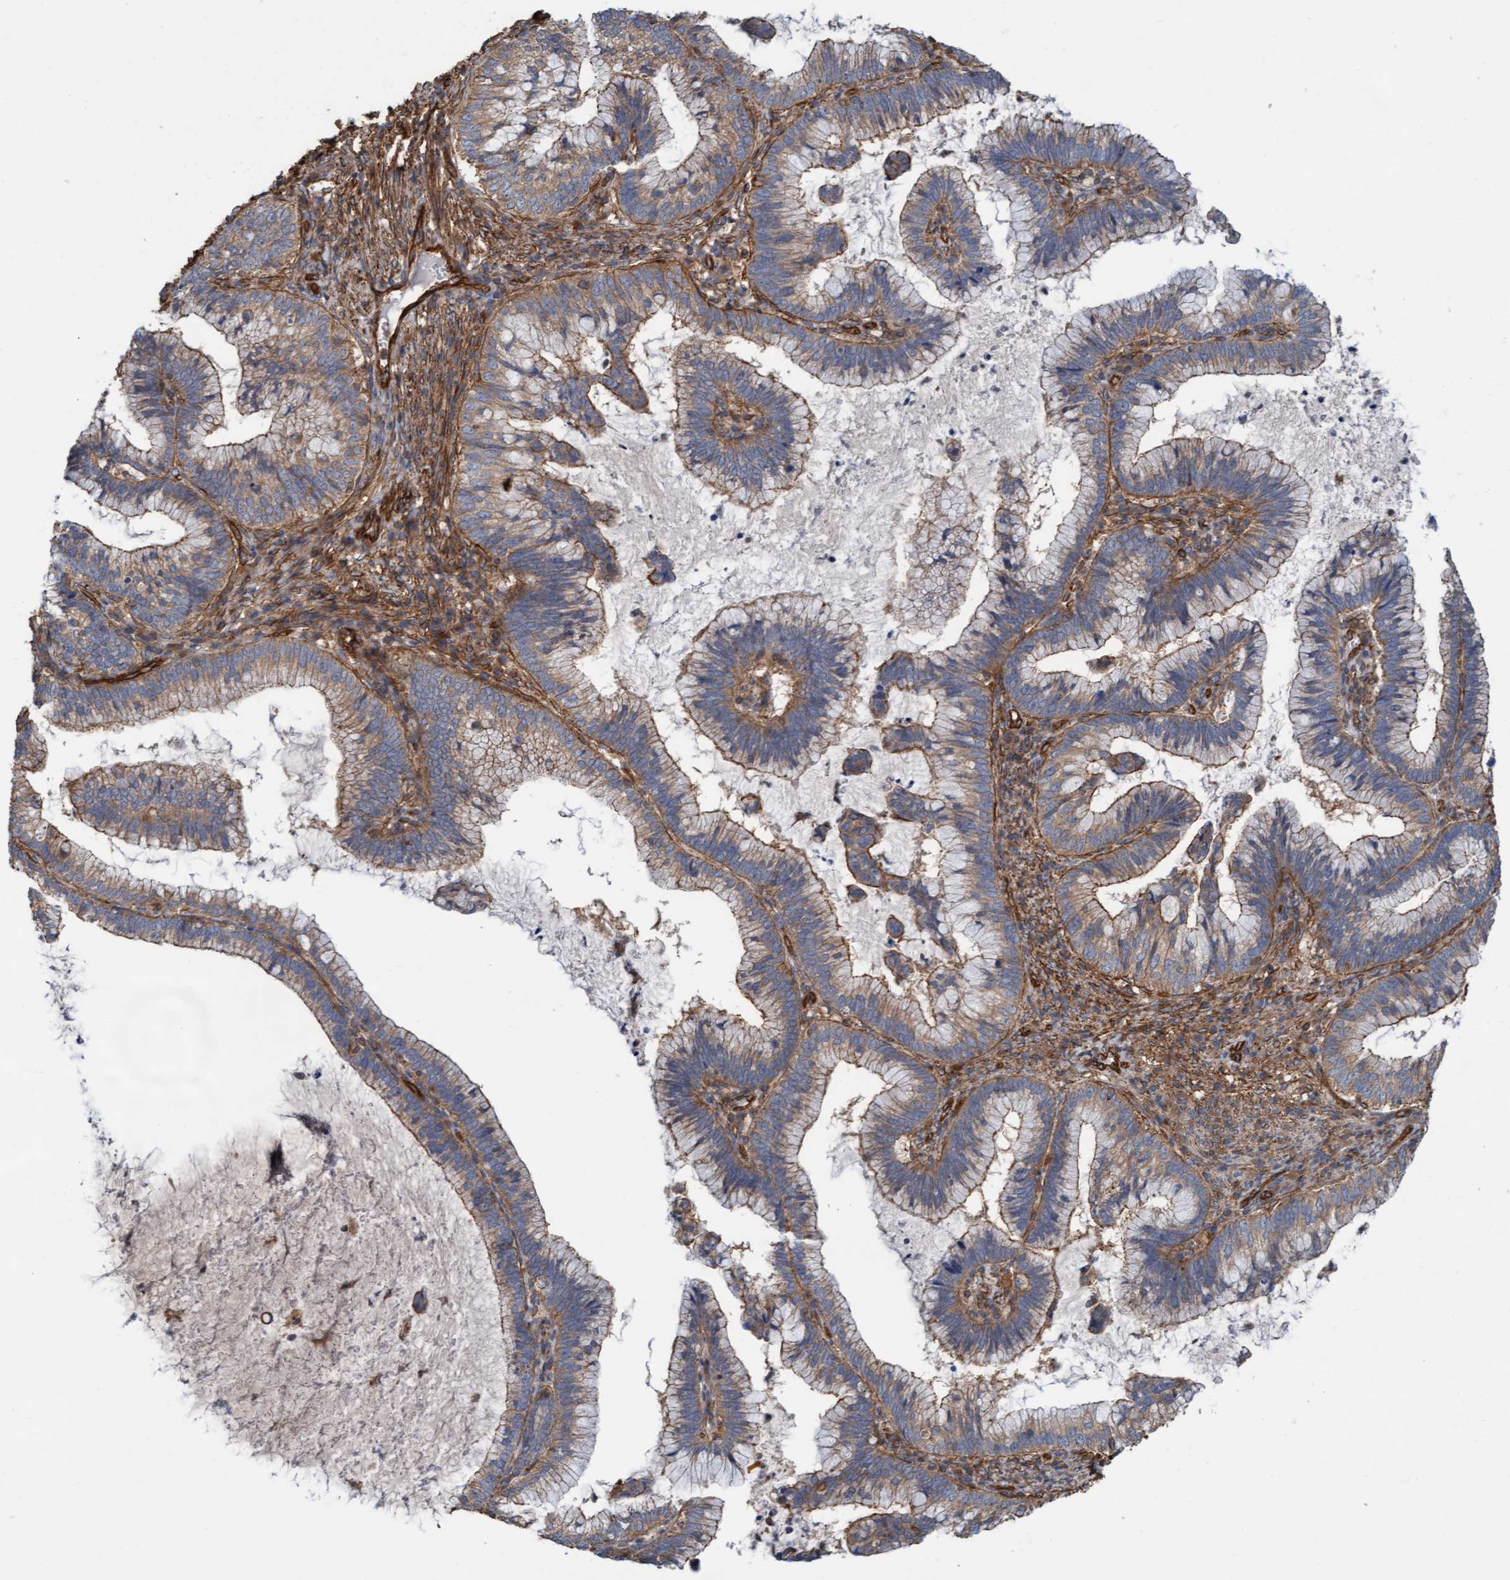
{"staining": {"intensity": "weak", "quantity": ">75%", "location": "cytoplasmic/membranous"}, "tissue": "cervical cancer", "cell_type": "Tumor cells", "image_type": "cancer", "snomed": [{"axis": "morphology", "description": "Adenocarcinoma, NOS"}, {"axis": "topography", "description": "Cervix"}], "caption": "Immunohistochemical staining of adenocarcinoma (cervical) reveals low levels of weak cytoplasmic/membranous protein expression in approximately >75% of tumor cells.", "gene": "STXBP4", "patient": {"sex": "female", "age": 36}}